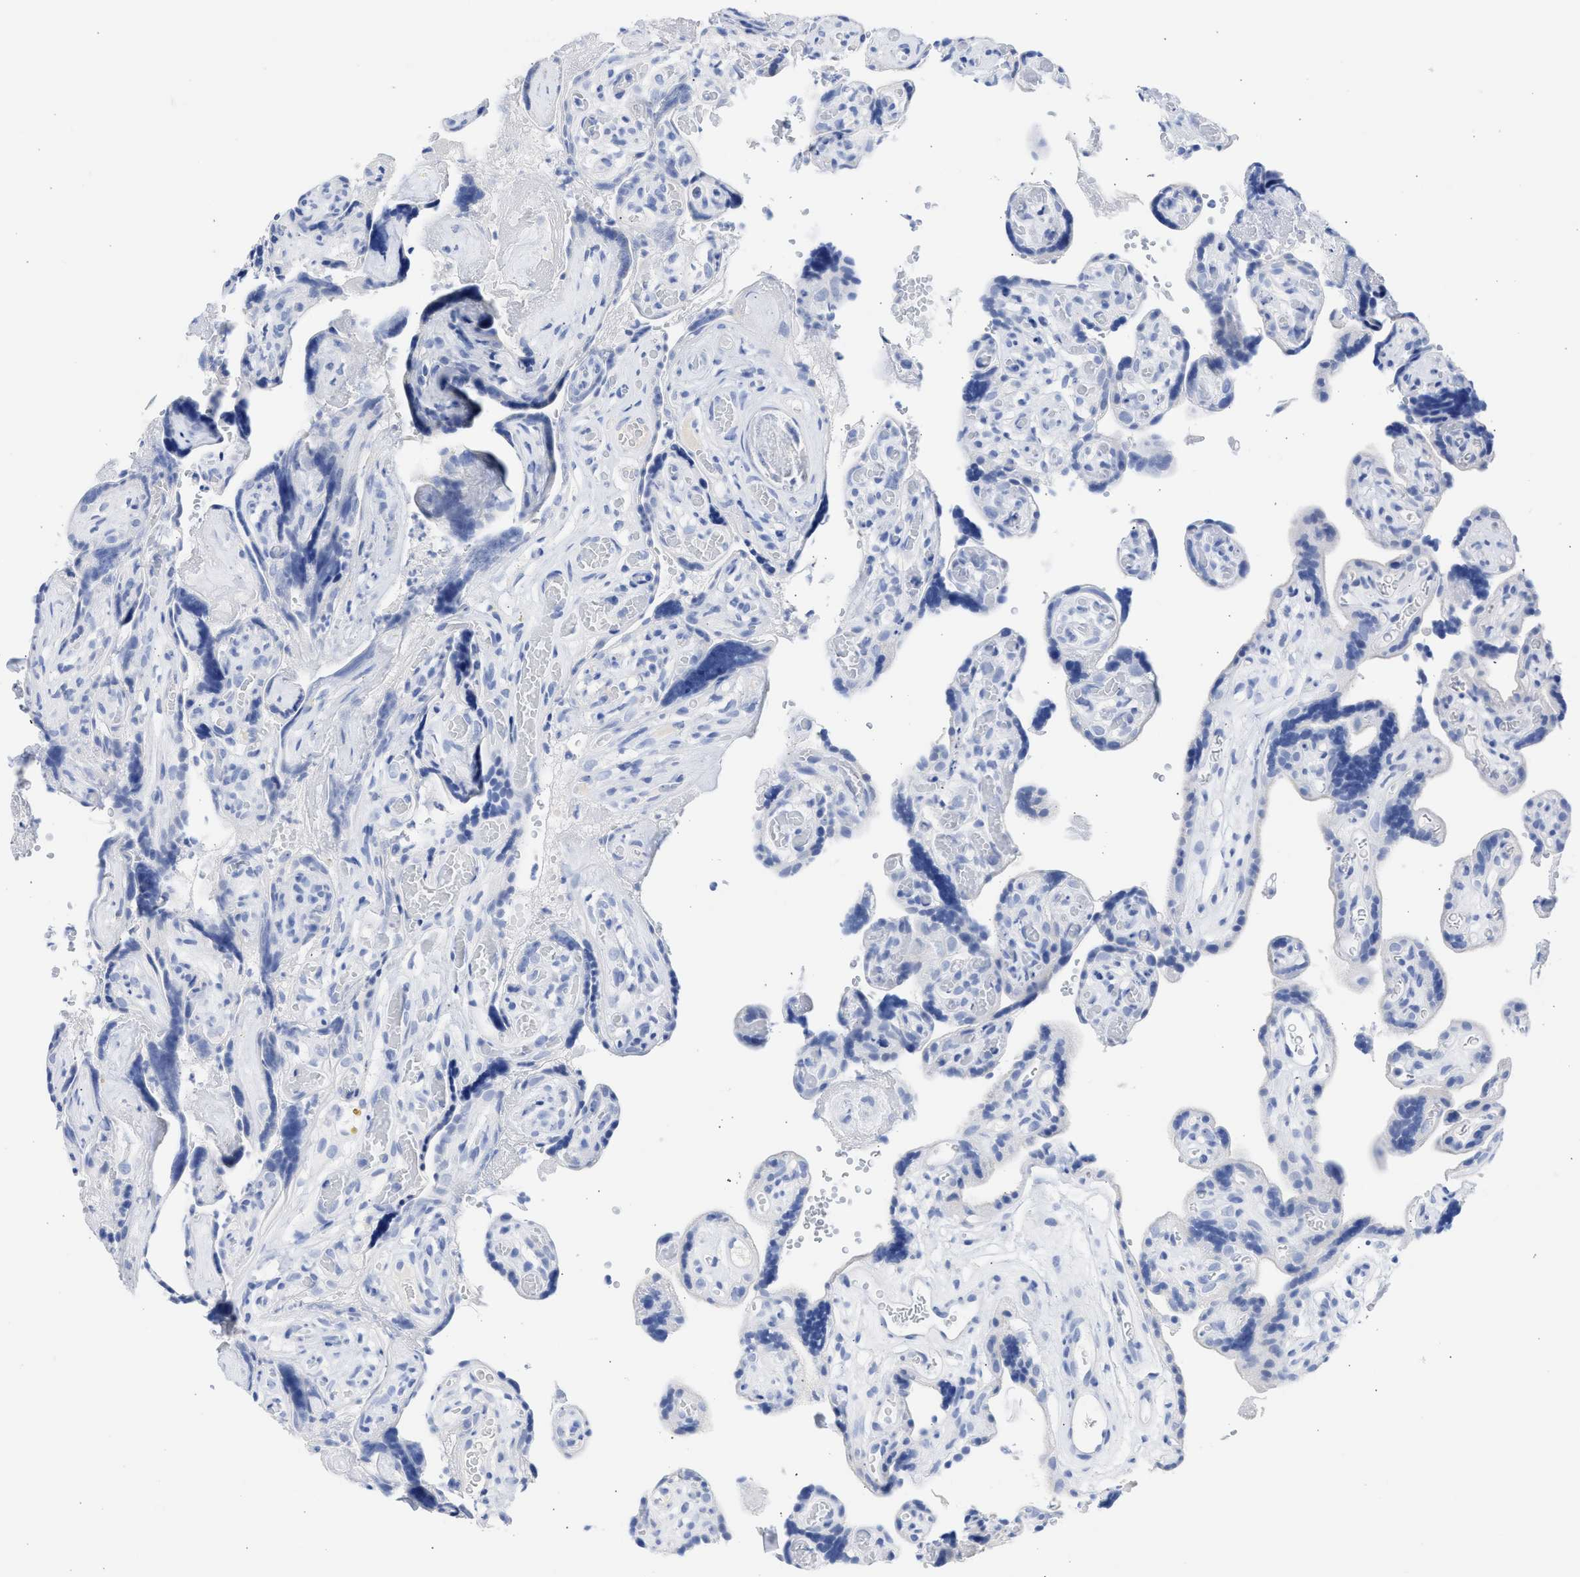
{"staining": {"intensity": "negative", "quantity": "none", "location": "none"}, "tissue": "placenta", "cell_type": "Decidual cells", "image_type": "normal", "snomed": [{"axis": "morphology", "description": "Normal tissue, NOS"}, {"axis": "topography", "description": "Placenta"}], "caption": "Immunohistochemistry (IHC) photomicrograph of normal placenta stained for a protein (brown), which reveals no expression in decidual cells.", "gene": "NCAM1", "patient": {"sex": "female", "age": 30}}